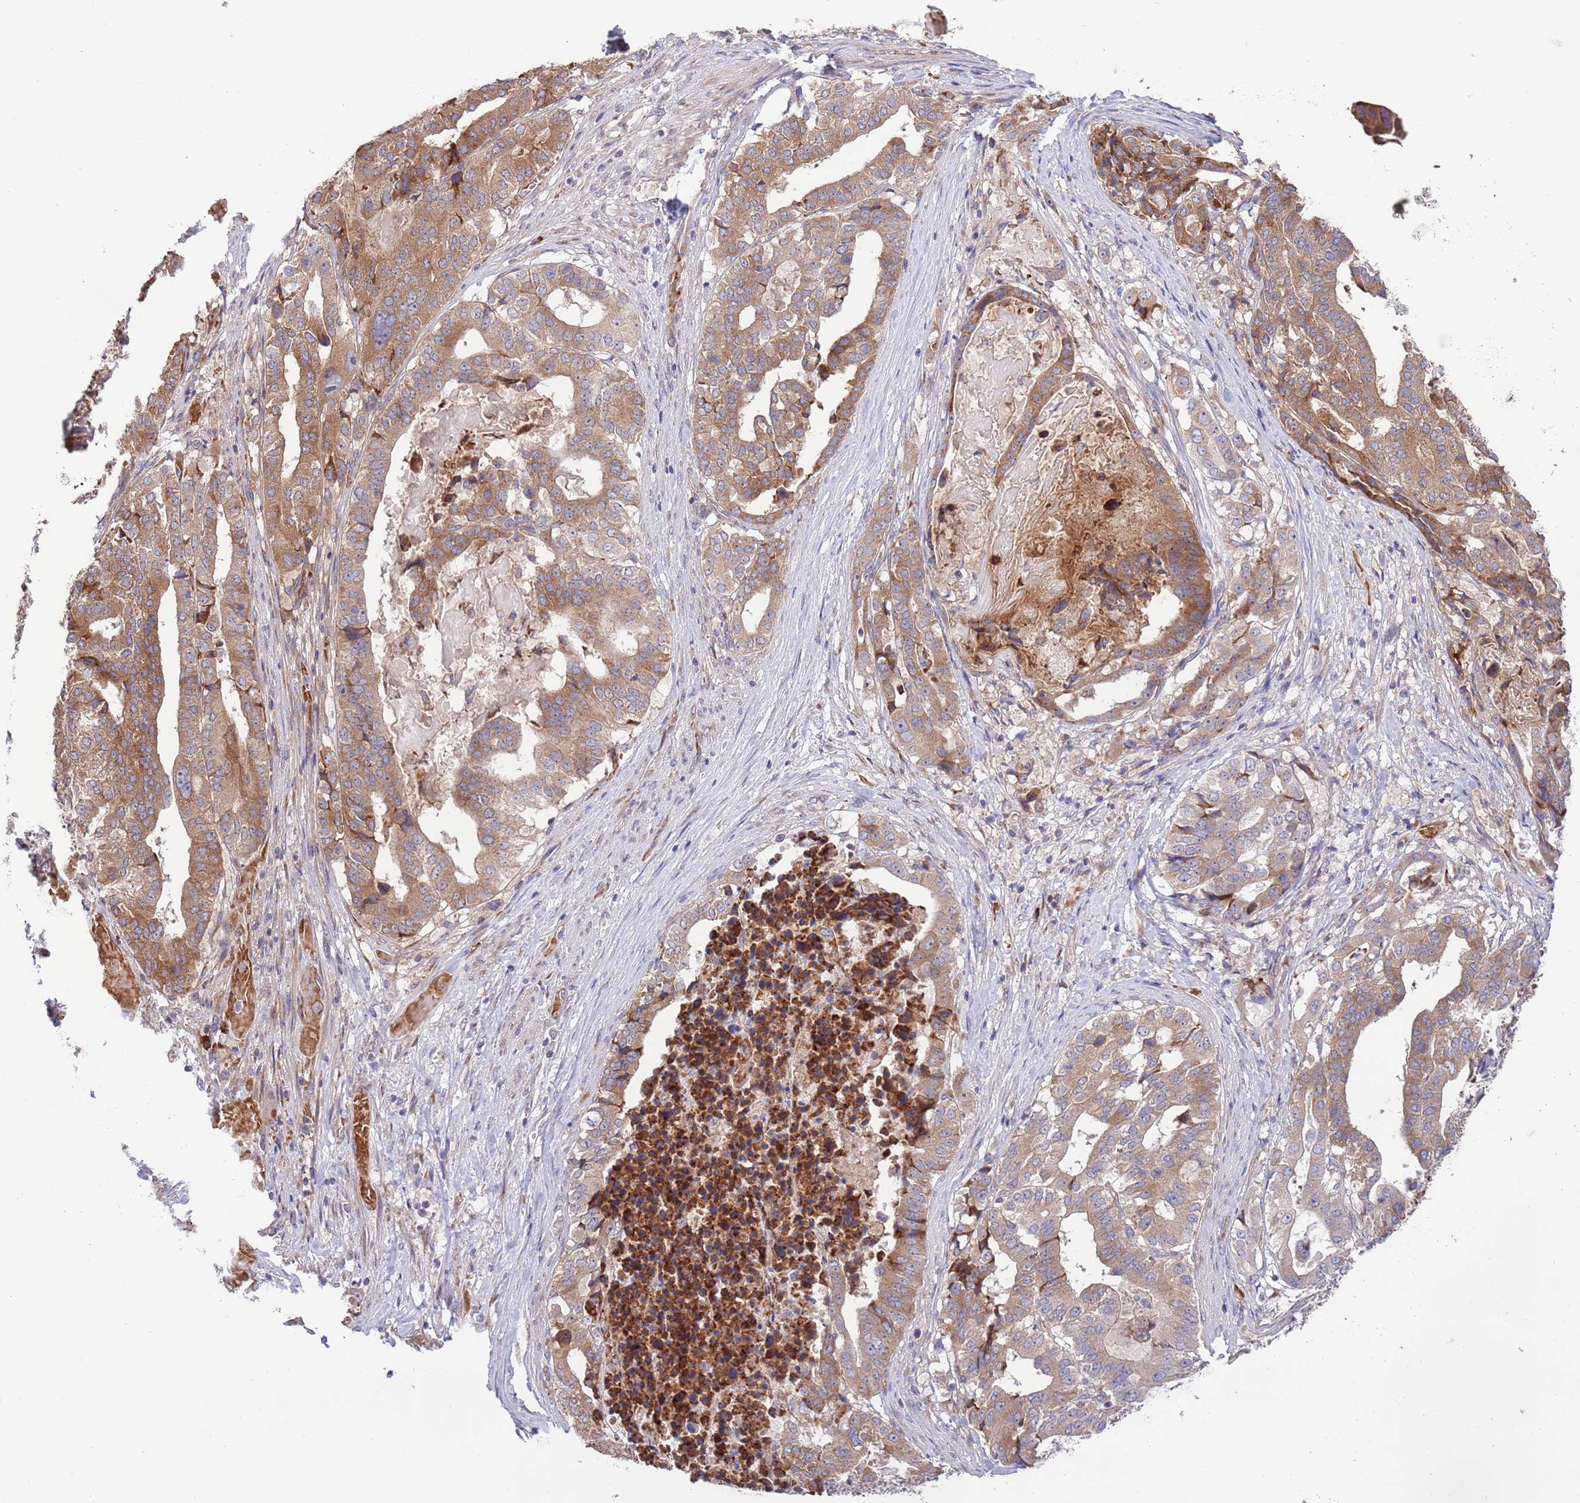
{"staining": {"intensity": "moderate", "quantity": ">75%", "location": "cytoplasmic/membranous"}, "tissue": "stomach cancer", "cell_type": "Tumor cells", "image_type": "cancer", "snomed": [{"axis": "morphology", "description": "Adenocarcinoma, NOS"}, {"axis": "topography", "description": "Stomach"}], "caption": "The image reveals a brown stain indicating the presence of a protein in the cytoplasmic/membranous of tumor cells in stomach cancer.", "gene": "DAND5", "patient": {"sex": "male", "age": 48}}